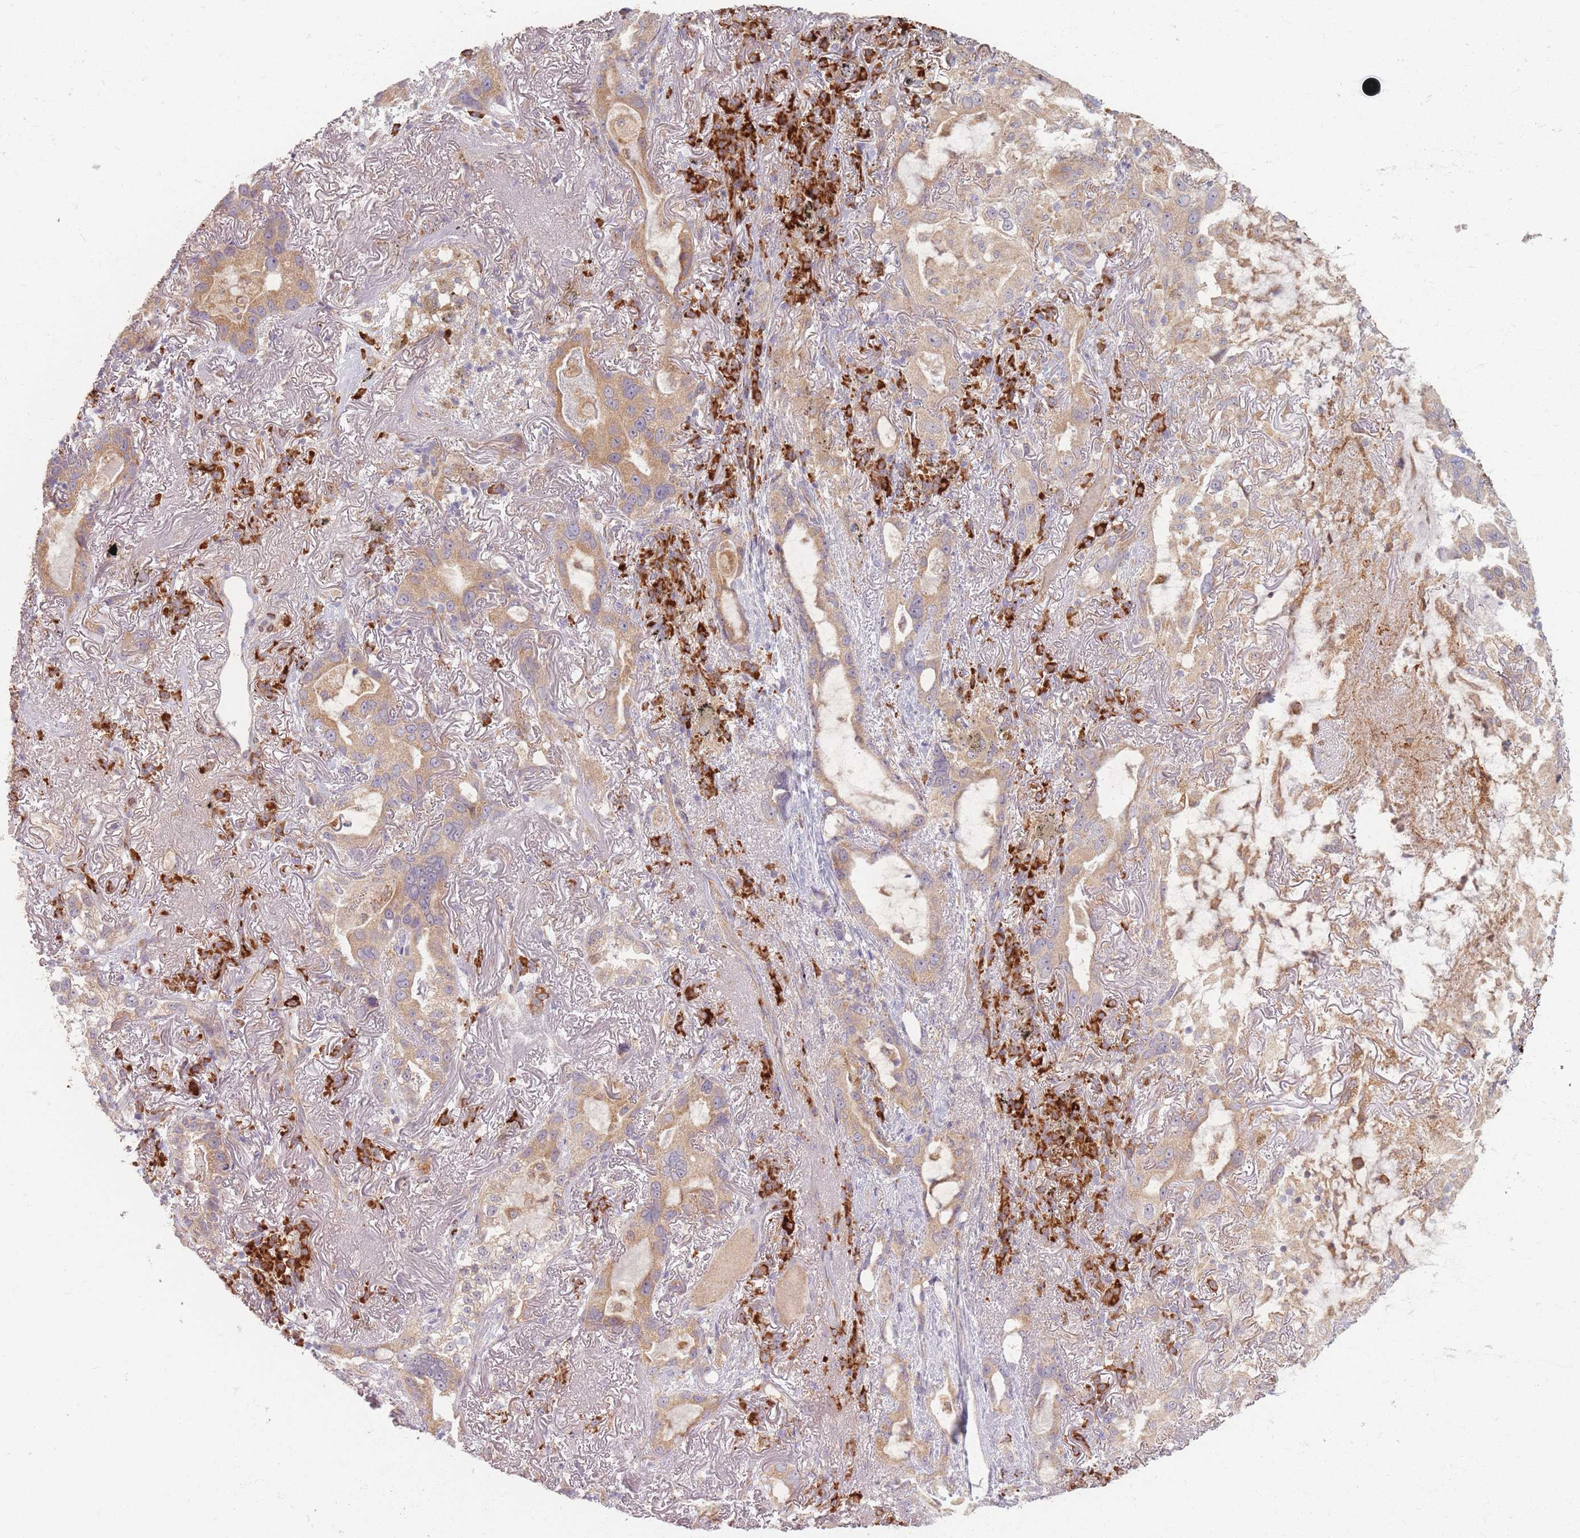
{"staining": {"intensity": "moderate", "quantity": ">75%", "location": "cytoplasmic/membranous"}, "tissue": "lung cancer", "cell_type": "Tumor cells", "image_type": "cancer", "snomed": [{"axis": "morphology", "description": "Adenocarcinoma, NOS"}, {"axis": "topography", "description": "Lung"}], "caption": "Immunohistochemical staining of adenocarcinoma (lung) demonstrates medium levels of moderate cytoplasmic/membranous protein expression in approximately >75% of tumor cells.", "gene": "SMIM14", "patient": {"sex": "female", "age": 69}}